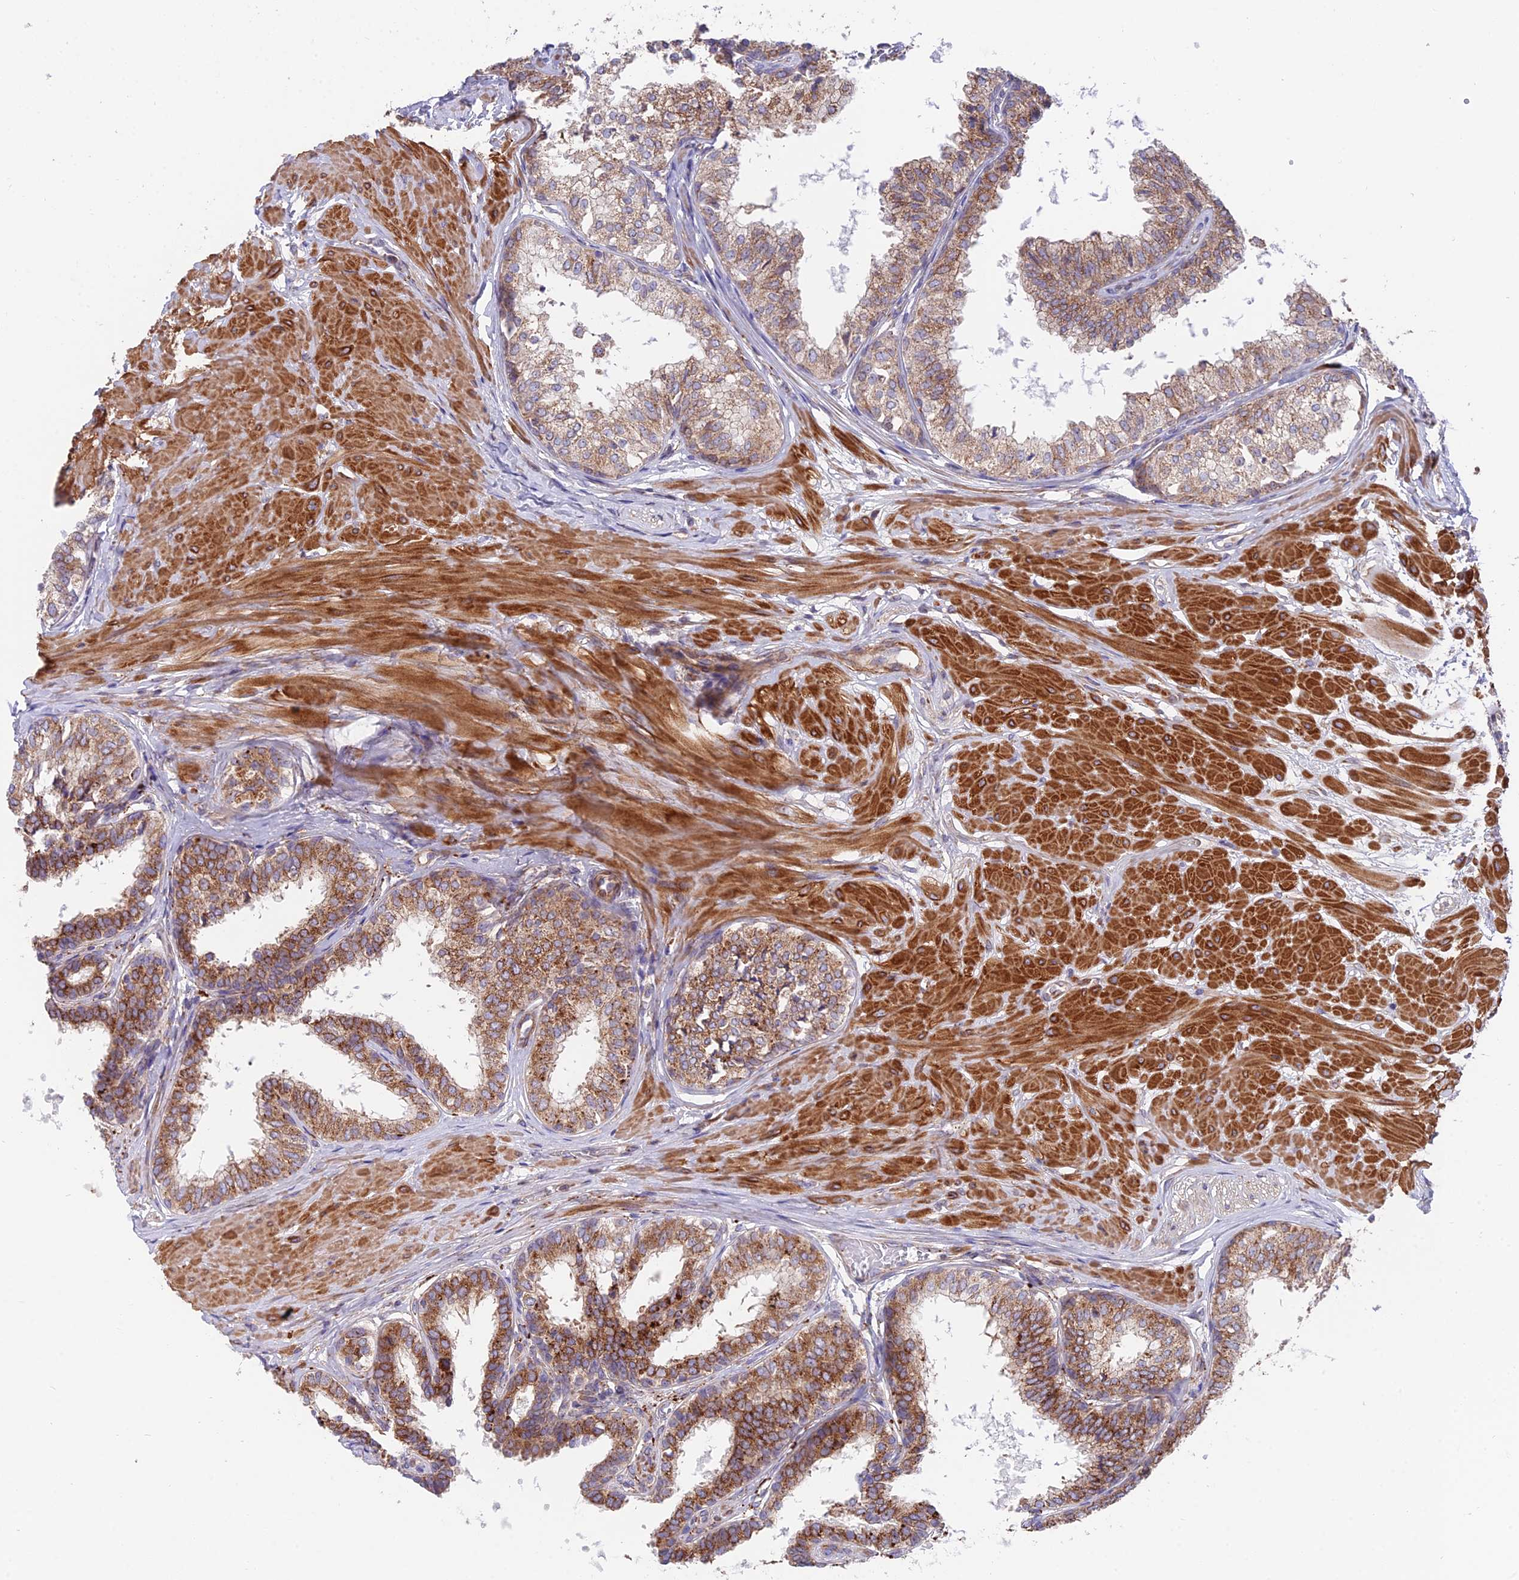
{"staining": {"intensity": "moderate", "quantity": "25%-75%", "location": "cytoplasmic/membranous"}, "tissue": "prostate", "cell_type": "Glandular cells", "image_type": "normal", "snomed": [{"axis": "morphology", "description": "Normal tissue, NOS"}, {"axis": "topography", "description": "Prostate"}], "caption": "Protein expression by IHC shows moderate cytoplasmic/membranous positivity in about 25%-75% of glandular cells in unremarkable prostate. The protein of interest is shown in brown color, while the nuclei are stained blue.", "gene": "TBC1D20", "patient": {"sex": "male", "age": 48}}